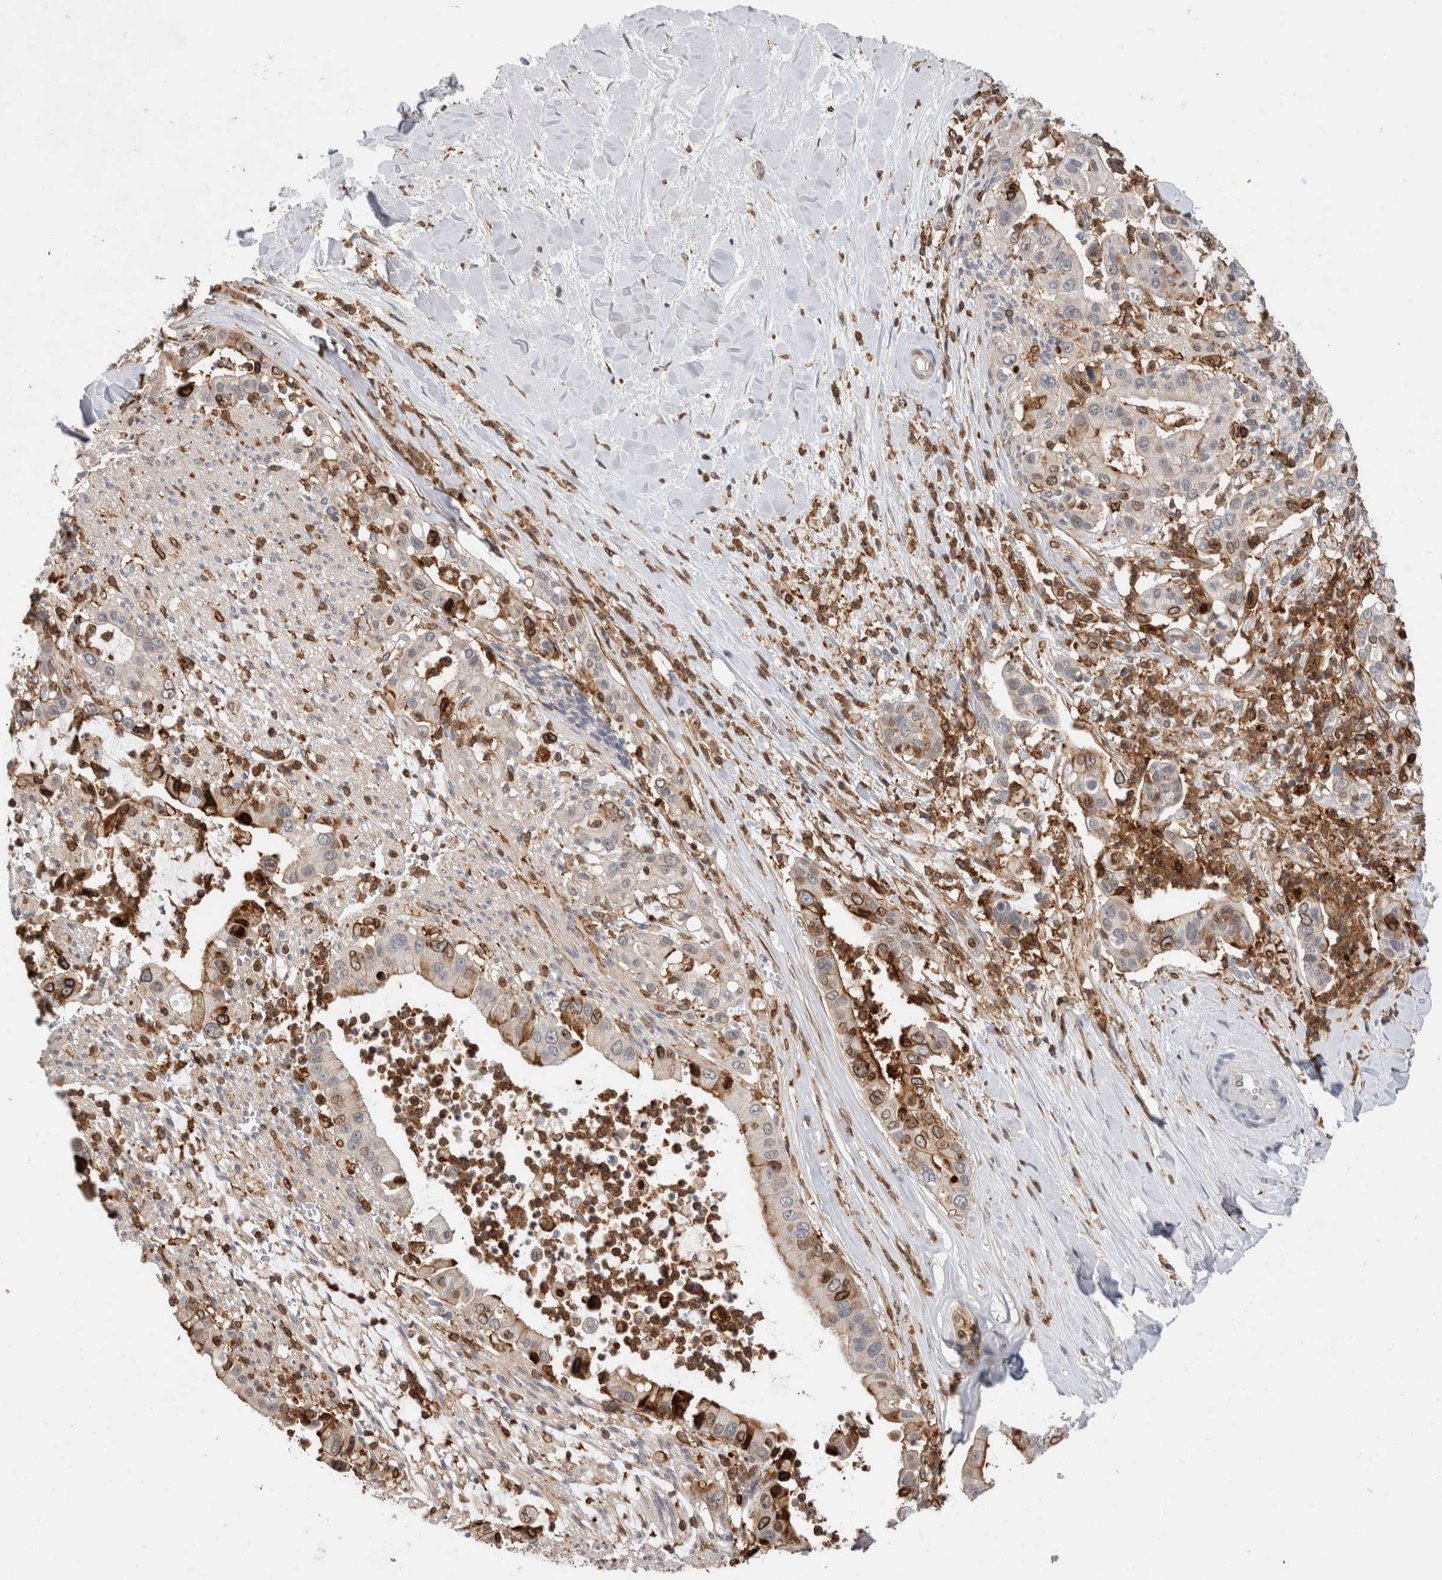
{"staining": {"intensity": "moderate", "quantity": "<25%", "location": "cytoplasmic/membranous,nuclear"}, "tissue": "liver cancer", "cell_type": "Tumor cells", "image_type": "cancer", "snomed": [{"axis": "morphology", "description": "Cholangiocarcinoma"}, {"axis": "topography", "description": "Liver"}], "caption": "Human liver cancer stained with a brown dye demonstrates moderate cytoplasmic/membranous and nuclear positive expression in about <25% of tumor cells.", "gene": "CCDC88B", "patient": {"sex": "female", "age": 54}}